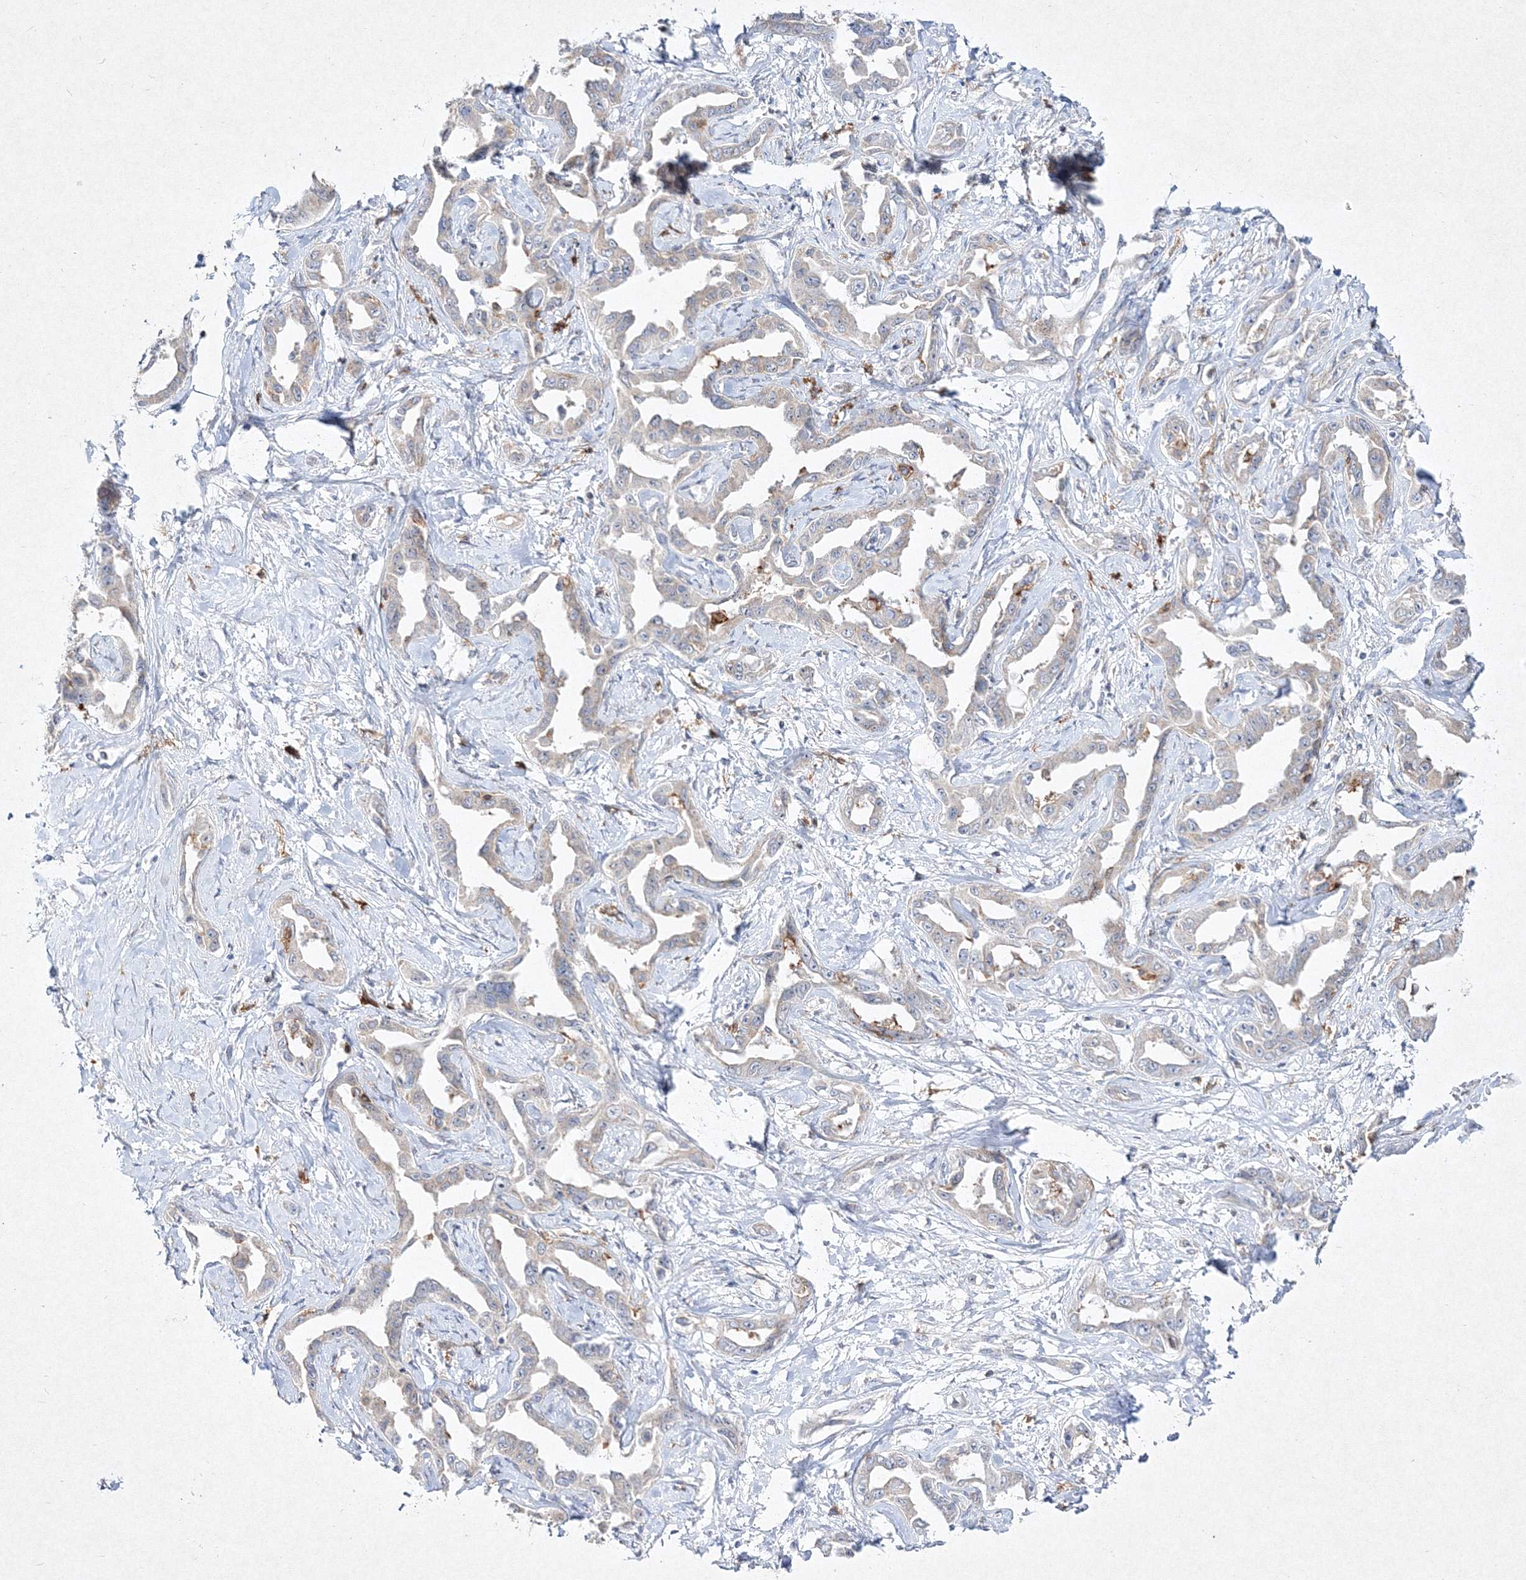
{"staining": {"intensity": "negative", "quantity": "none", "location": "none"}, "tissue": "liver cancer", "cell_type": "Tumor cells", "image_type": "cancer", "snomed": [{"axis": "morphology", "description": "Cholangiocarcinoma"}, {"axis": "topography", "description": "Liver"}], "caption": "Liver cancer was stained to show a protein in brown. There is no significant expression in tumor cells.", "gene": "HCST", "patient": {"sex": "male", "age": 59}}